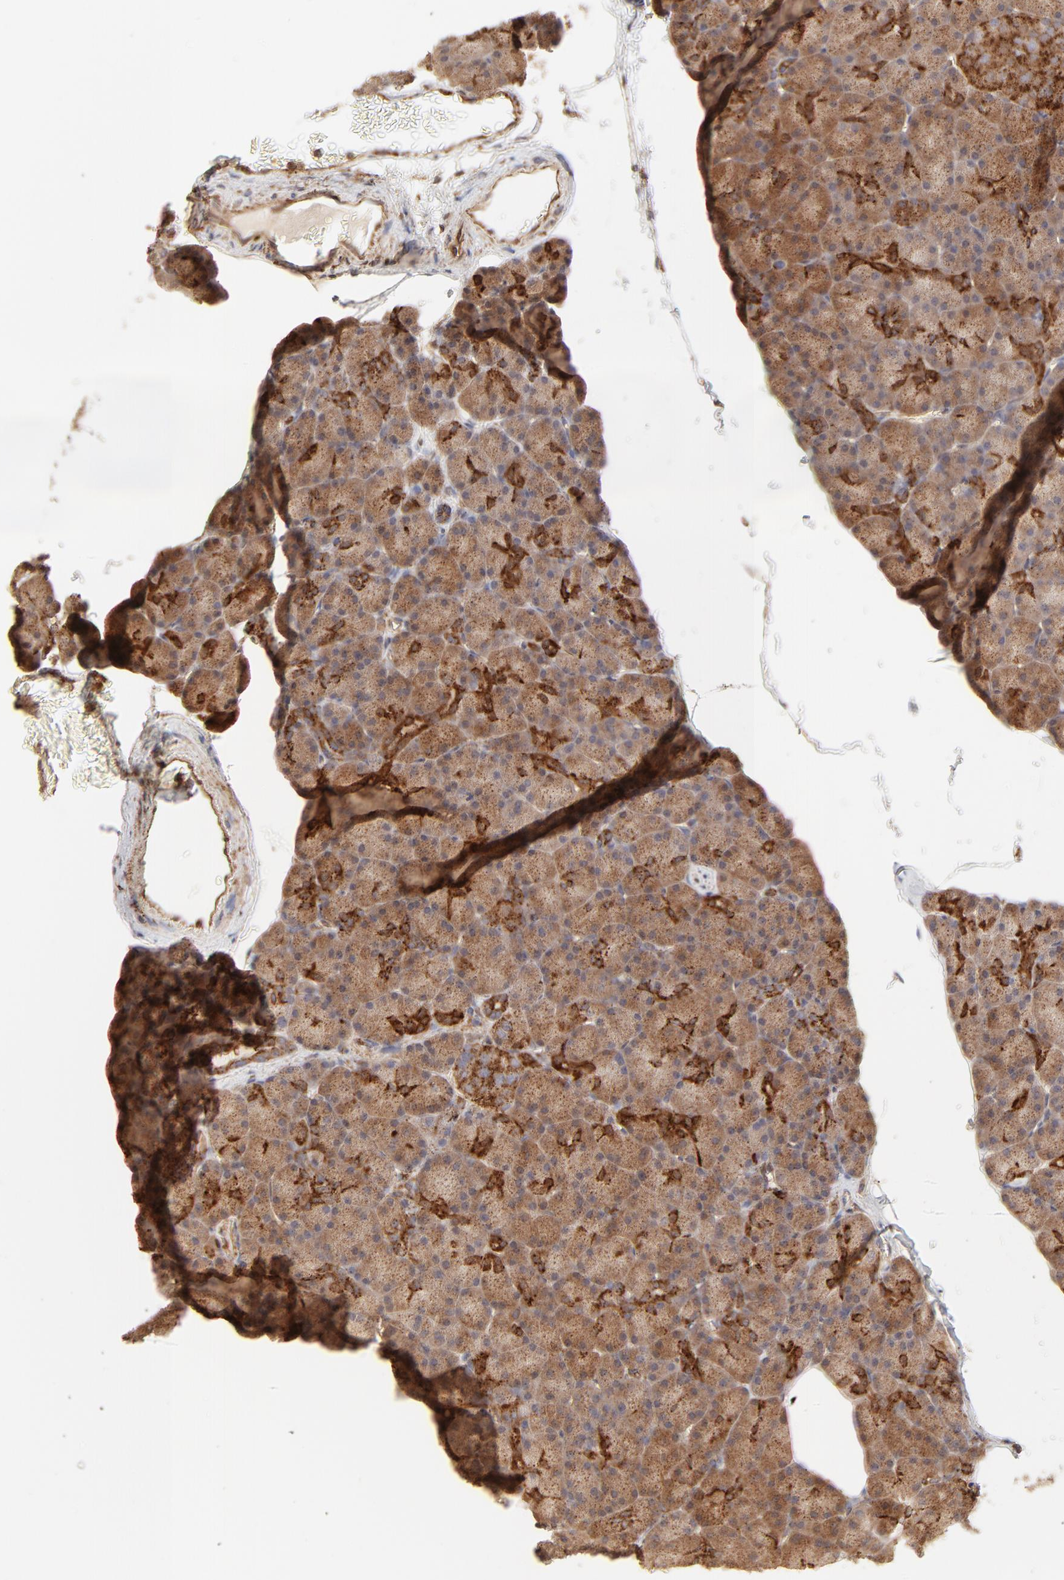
{"staining": {"intensity": "moderate", "quantity": ">75%", "location": "cytoplasmic/membranous"}, "tissue": "pancreas", "cell_type": "Exocrine glandular cells", "image_type": "normal", "snomed": [{"axis": "morphology", "description": "Normal tissue, NOS"}, {"axis": "topography", "description": "Pancreas"}], "caption": "The micrograph shows staining of normal pancreas, revealing moderate cytoplasmic/membranous protein staining (brown color) within exocrine glandular cells. (IHC, brightfield microscopy, high magnification).", "gene": "CDK6", "patient": {"sex": "female", "age": 43}}